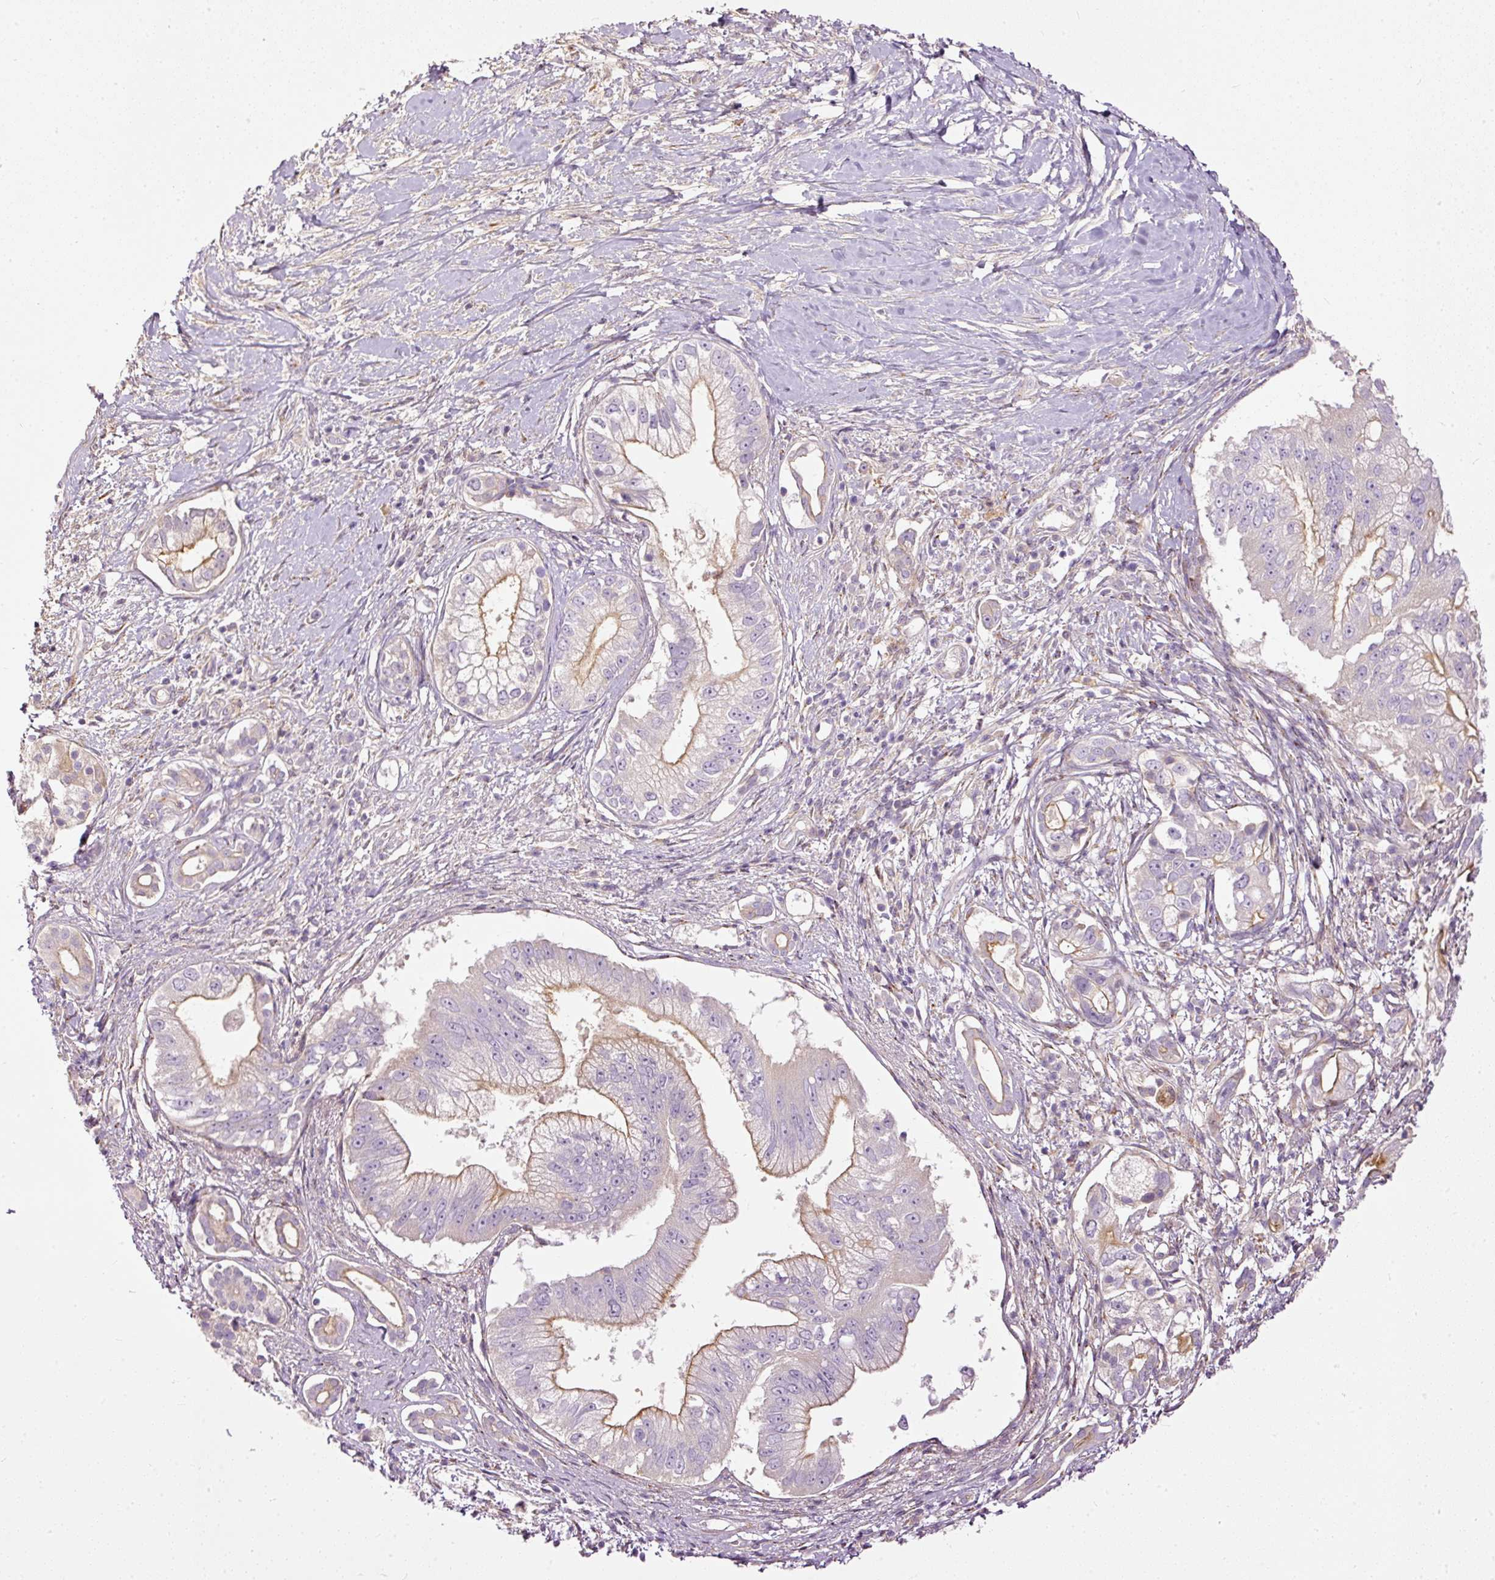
{"staining": {"intensity": "moderate", "quantity": "25%-75%", "location": "cytoplasmic/membranous"}, "tissue": "pancreatic cancer", "cell_type": "Tumor cells", "image_type": "cancer", "snomed": [{"axis": "morphology", "description": "Adenocarcinoma, NOS"}, {"axis": "topography", "description": "Pancreas"}], "caption": "Approximately 25%-75% of tumor cells in pancreatic cancer (adenocarcinoma) demonstrate moderate cytoplasmic/membranous protein positivity as visualized by brown immunohistochemical staining.", "gene": "PAQR9", "patient": {"sex": "male", "age": 70}}